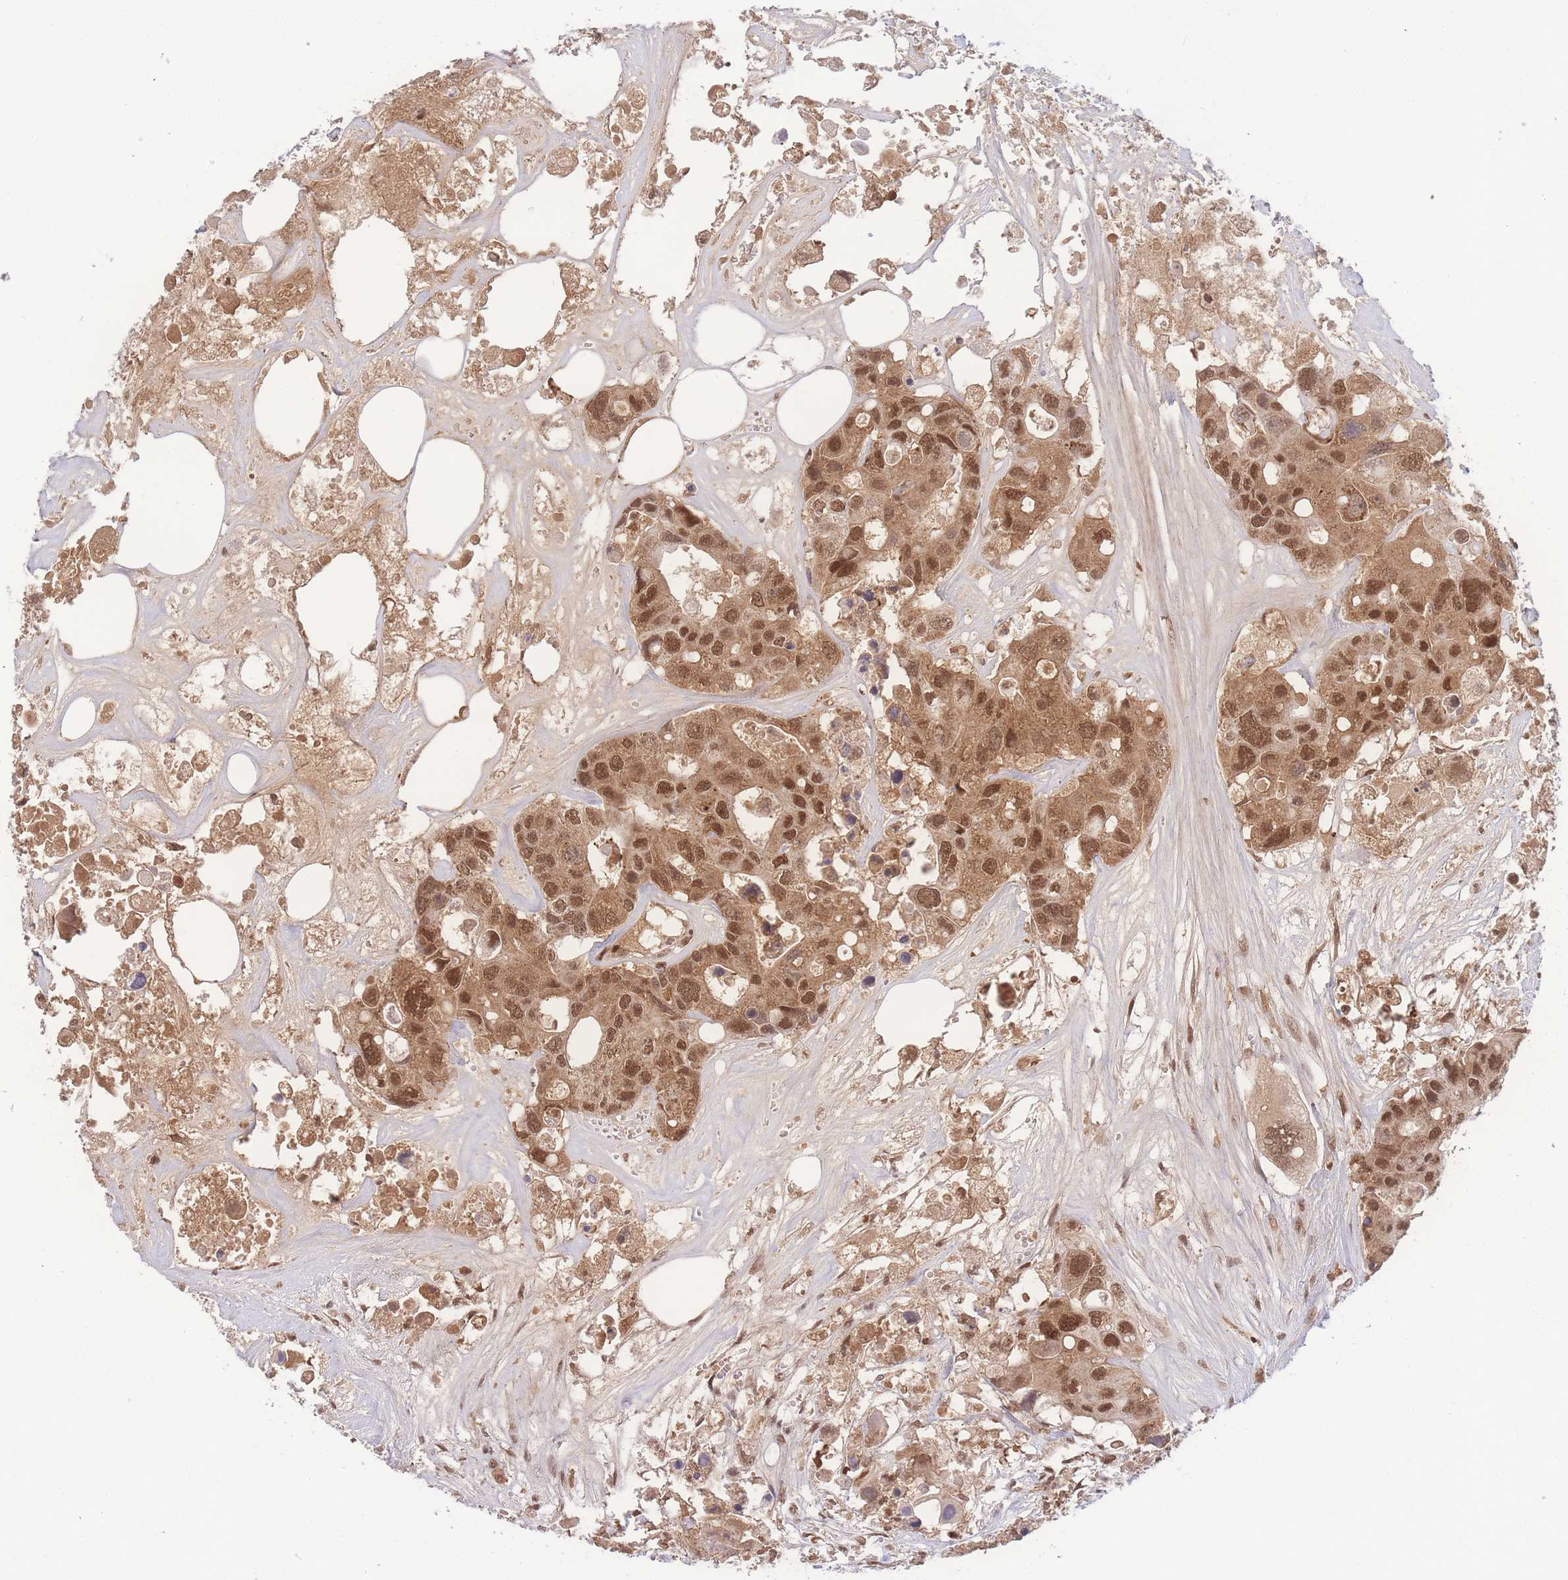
{"staining": {"intensity": "moderate", "quantity": ">75%", "location": "cytoplasmic/membranous,nuclear"}, "tissue": "colorectal cancer", "cell_type": "Tumor cells", "image_type": "cancer", "snomed": [{"axis": "morphology", "description": "Adenocarcinoma, NOS"}, {"axis": "topography", "description": "Colon"}], "caption": "Immunohistochemistry micrograph of neoplastic tissue: human adenocarcinoma (colorectal) stained using immunohistochemistry shows medium levels of moderate protein expression localized specifically in the cytoplasmic/membranous and nuclear of tumor cells, appearing as a cytoplasmic/membranous and nuclear brown color.", "gene": "RAVER1", "patient": {"sex": "male", "age": 77}}